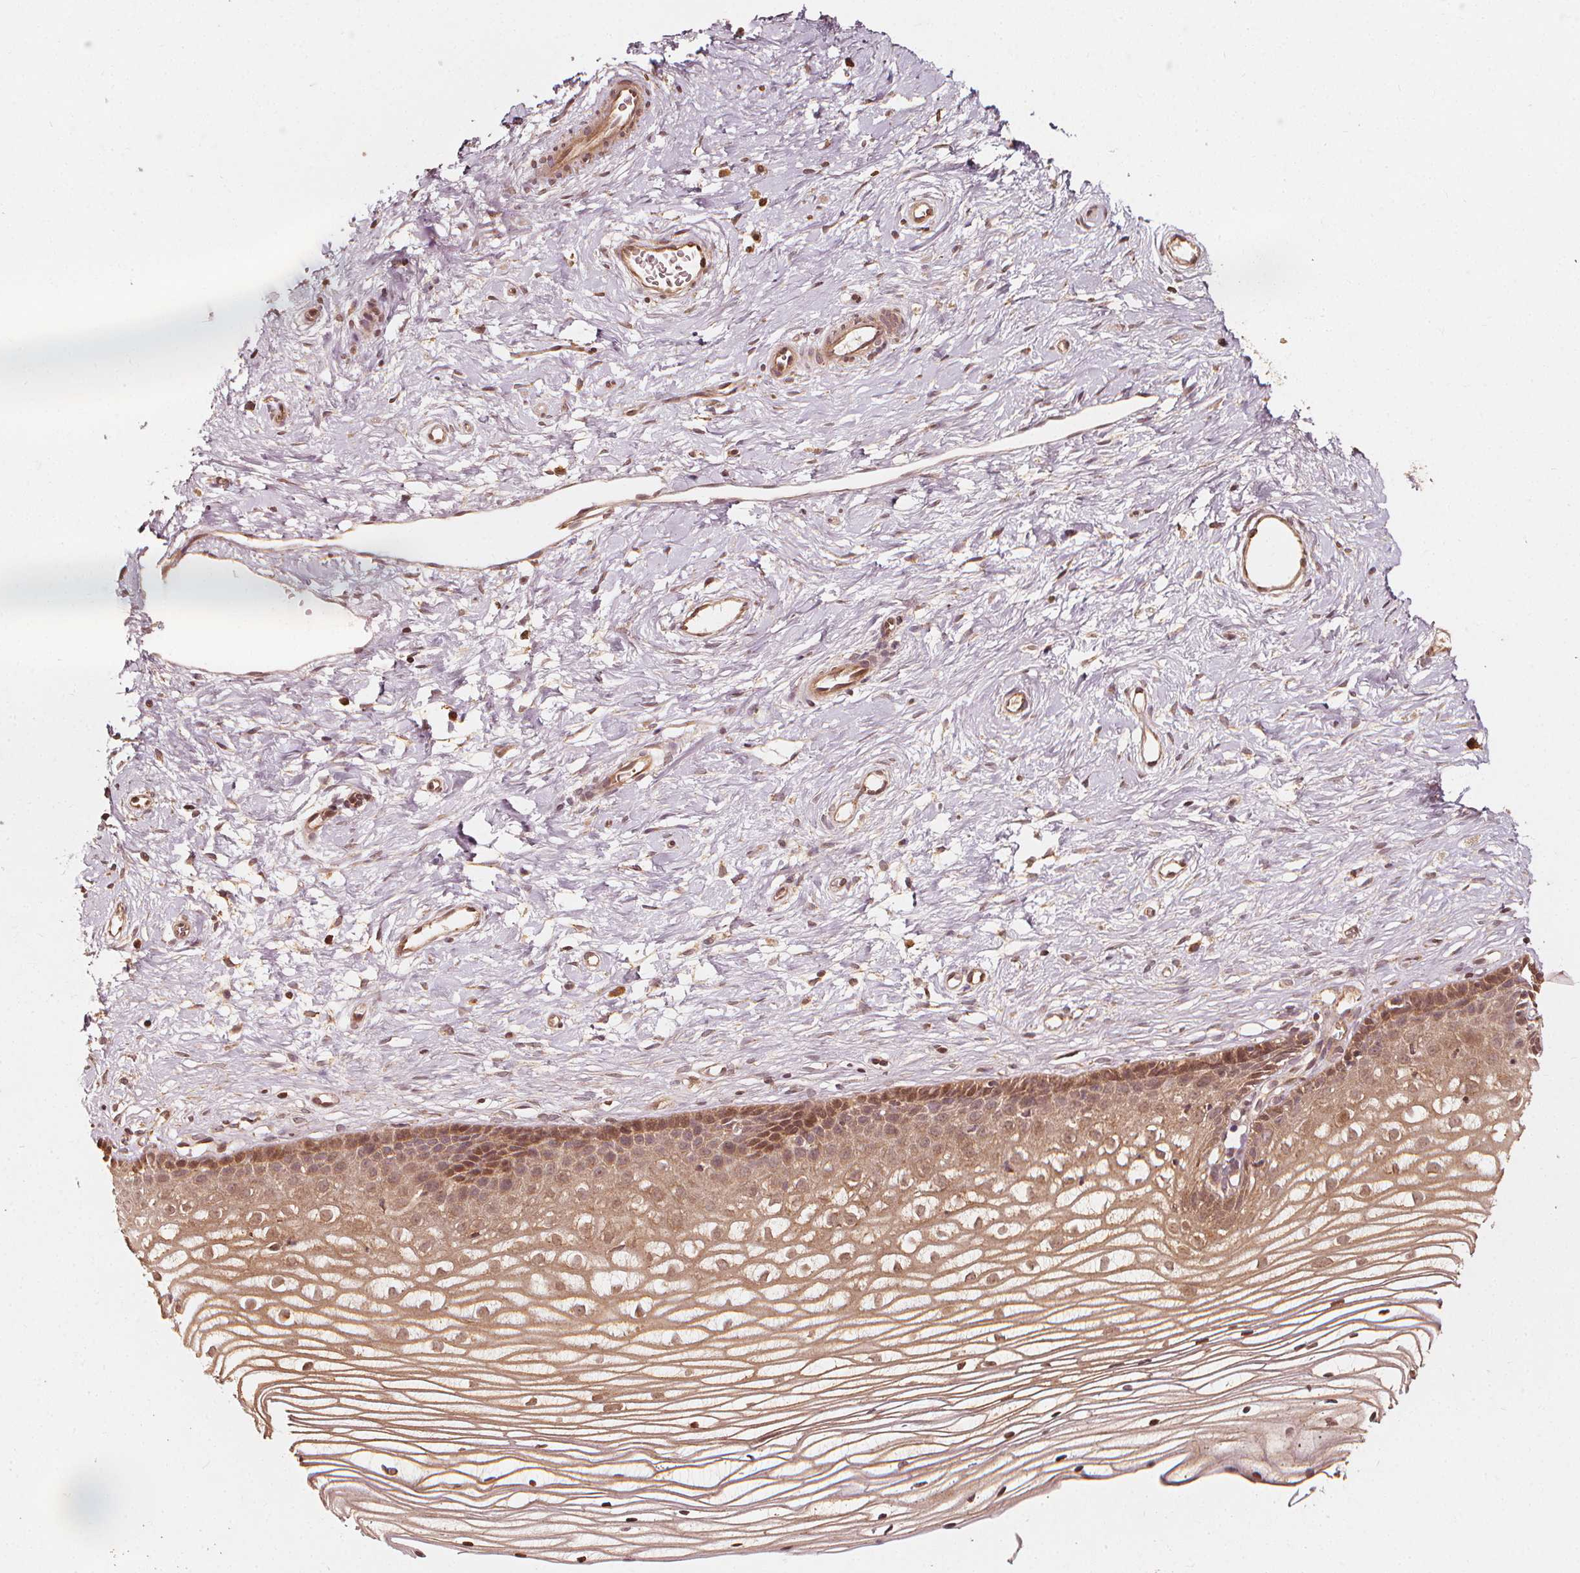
{"staining": {"intensity": "weak", "quantity": ">75%", "location": "cytoplasmic/membranous,nuclear"}, "tissue": "cervix", "cell_type": "Glandular cells", "image_type": "normal", "snomed": [{"axis": "morphology", "description": "Normal tissue, NOS"}, {"axis": "topography", "description": "Cervix"}], "caption": "Weak cytoplasmic/membranous,nuclear protein staining is identified in about >75% of glandular cells in cervix.", "gene": "NPC1", "patient": {"sex": "female", "age": 40}}